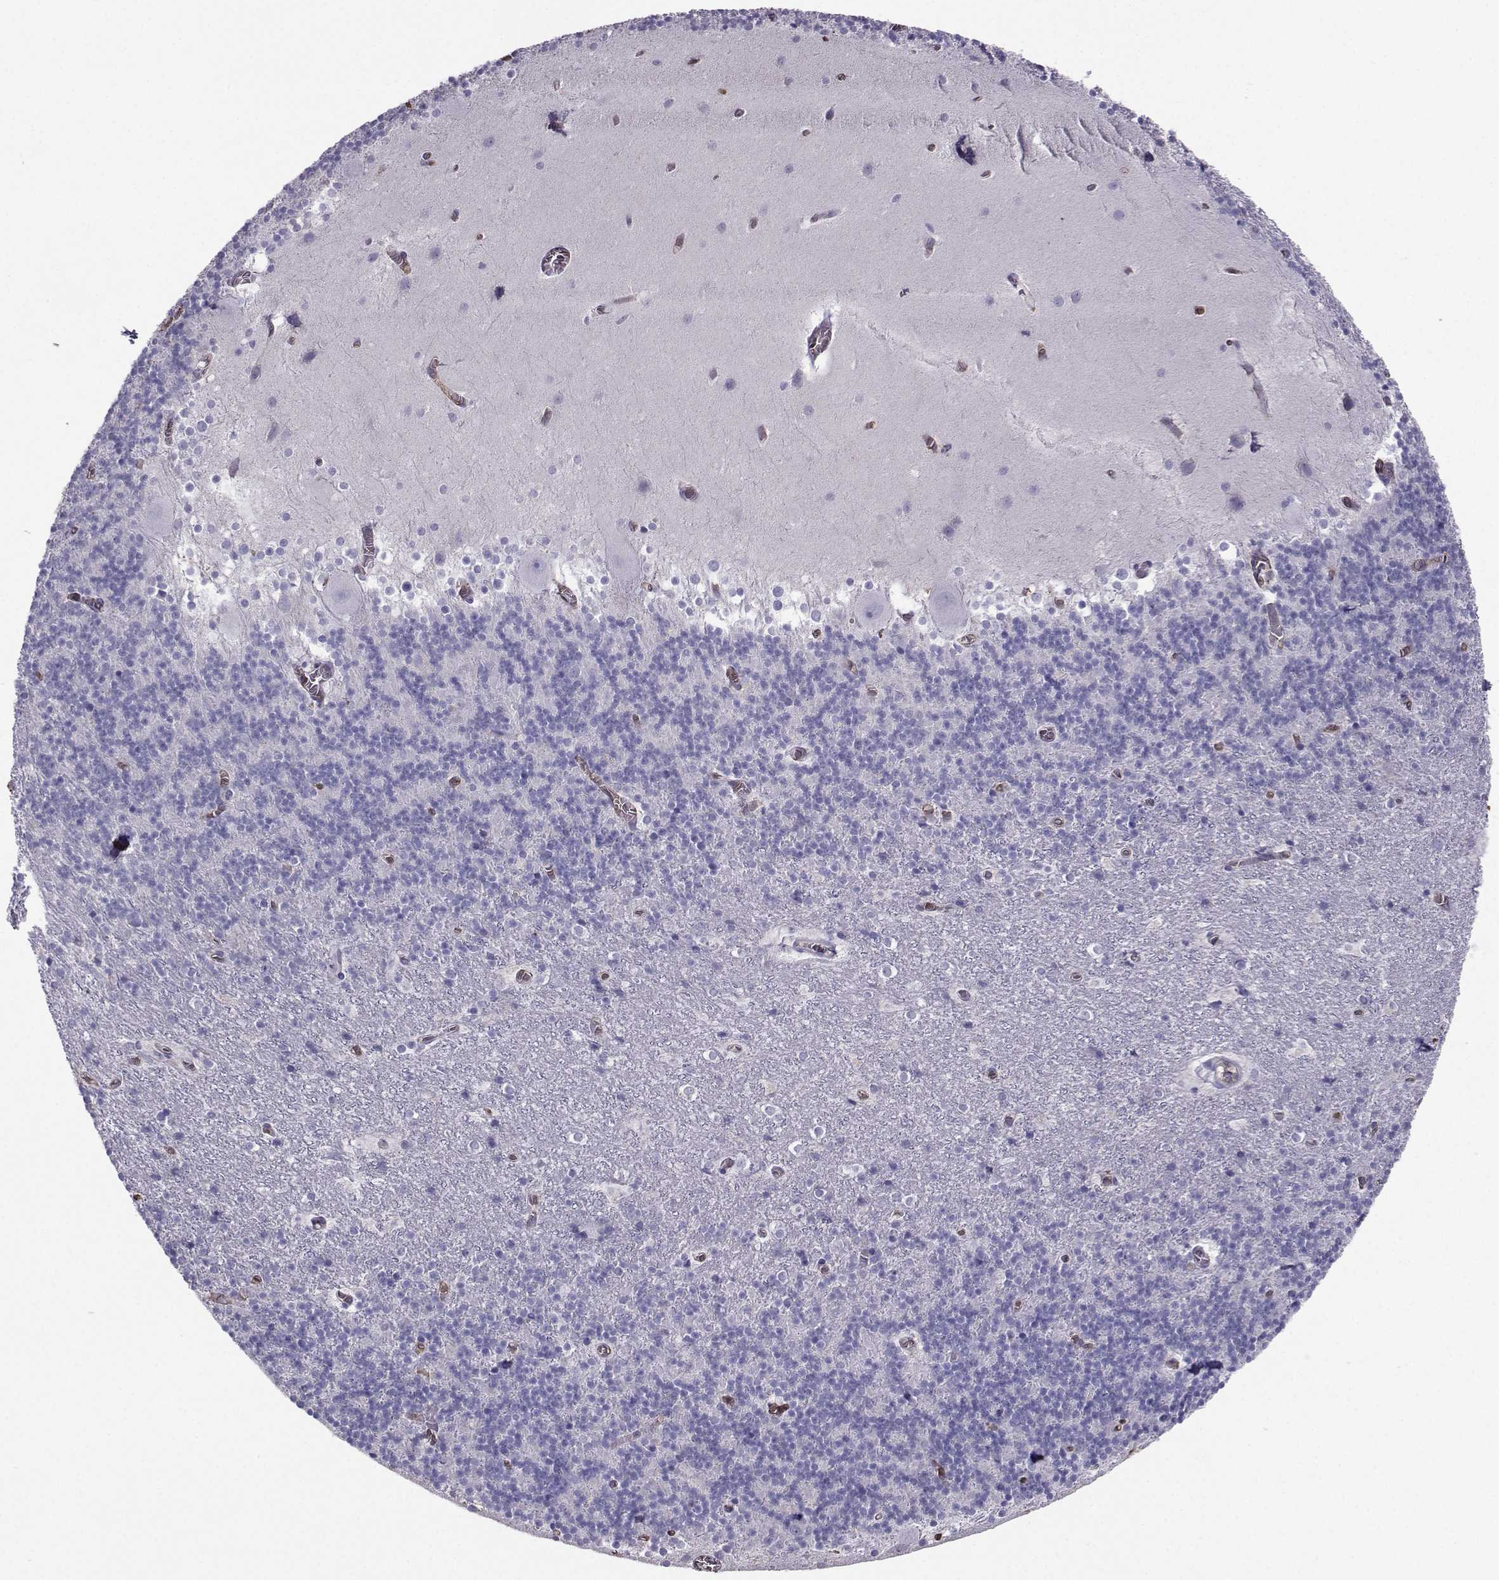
{"staining": {"intensity": "negative", "quantity": "none", "location": "none"}, "tissue": "cerebellum", "cell_type": "Cells in granular layer", "image_type": "normal", "snomed": [{"axis": "morphology", "description": "Normal tissue, NOS"}, {"axis": "topography", "description": "Cerebellum"}], "caption": "Immunohistochemistry micrograph of unremarkable cerebellum stained for a protein (brown), which reveals no expression in cells in granular layer.", "gene": "CLUL1", "patient": {"sex": "male", "age": 70}}